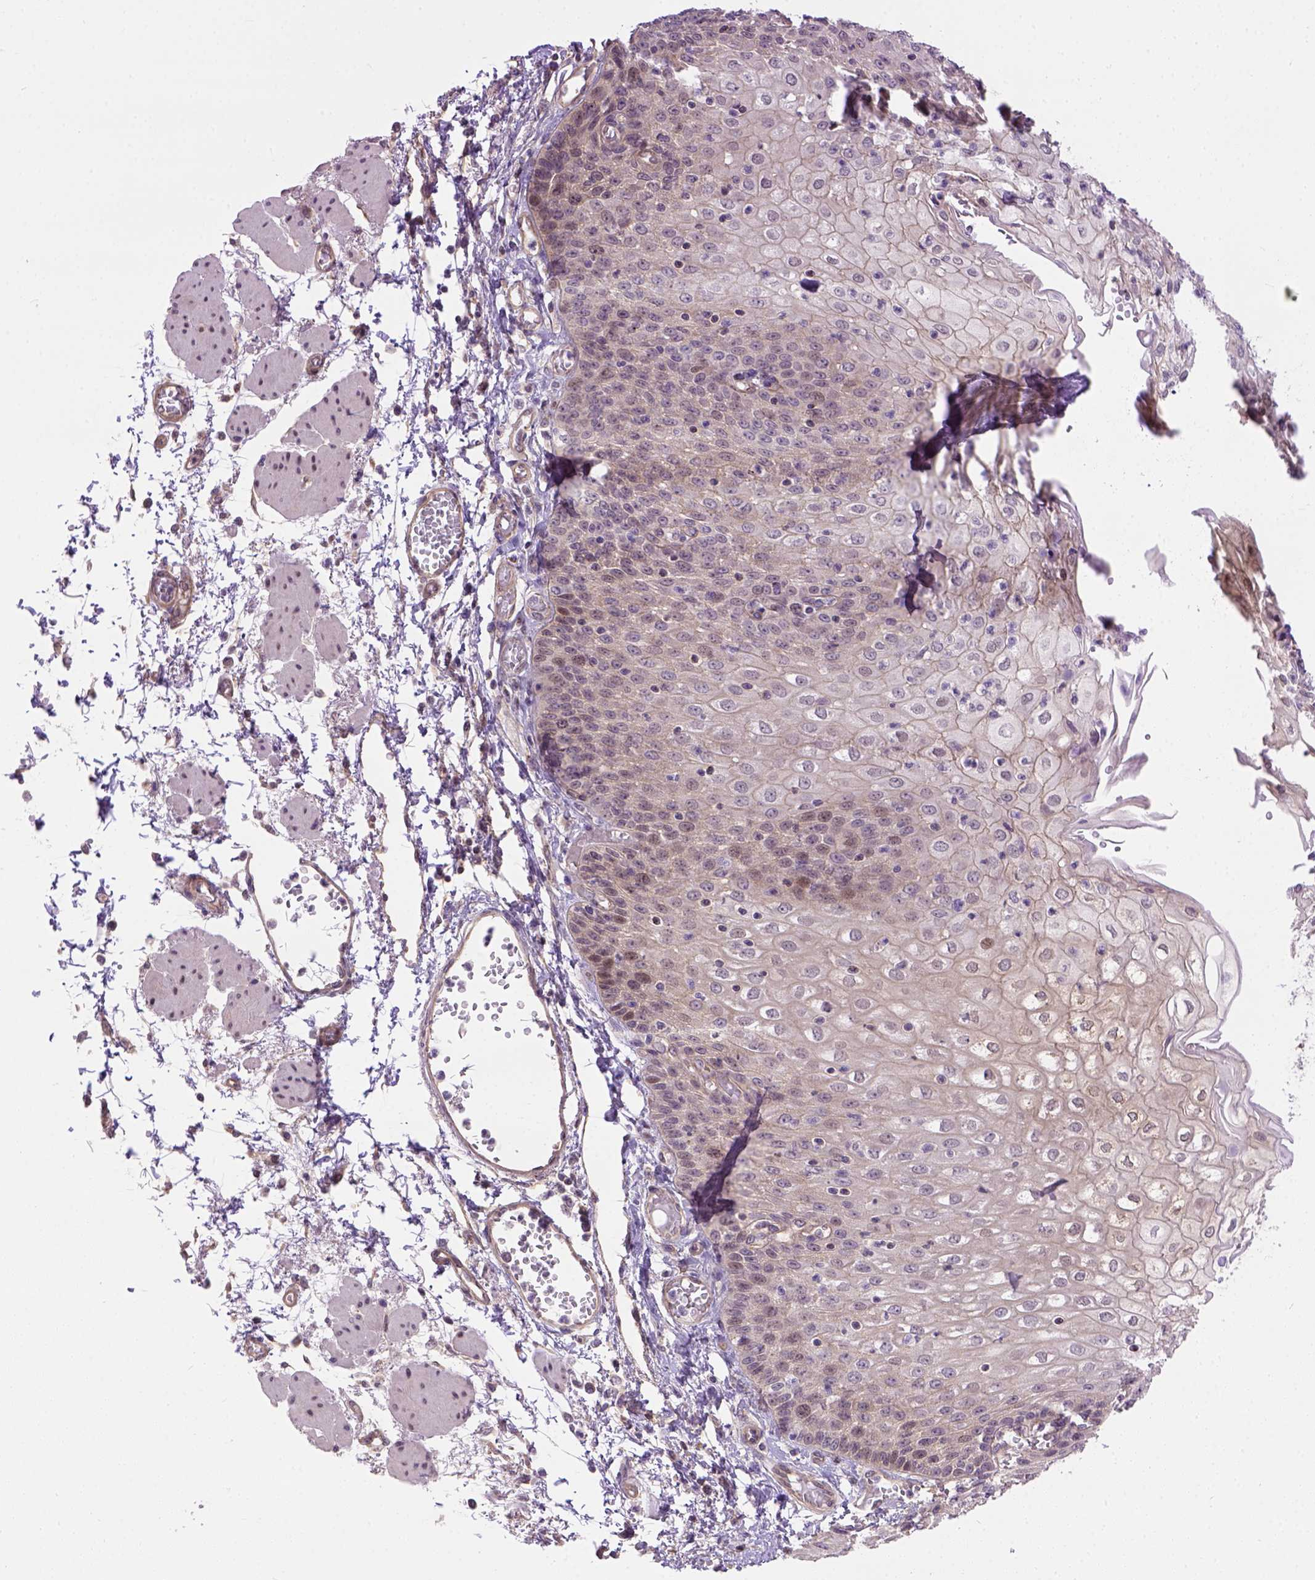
{"staining": {"intensity": "weak", "quantity": "25%-75%", "location": "cytoplasmic/membranous,nuclear"}, "tissue": "esophagus", "cell_type": "Squamous epithelial cells", "image_type": "normal", "snomed": [{"axis": "morphology", "description": "Normal tissue, NOS"}, {"axis": "morphology", "description": "Adenocarcinoma, NOS"}, {"axis": "topography", "description": "Esophagus"}], "caption": "High-power microscopy captured an immunohistochemistry (IHC) photomicrograph of benign esophagus, revealing weak cytoplasmic/membranous,nuclear staining in about 25%-75% of squamous epithelial cells.", "gene": "KAZN", "patient": {"sex": "male", "age": 81}}